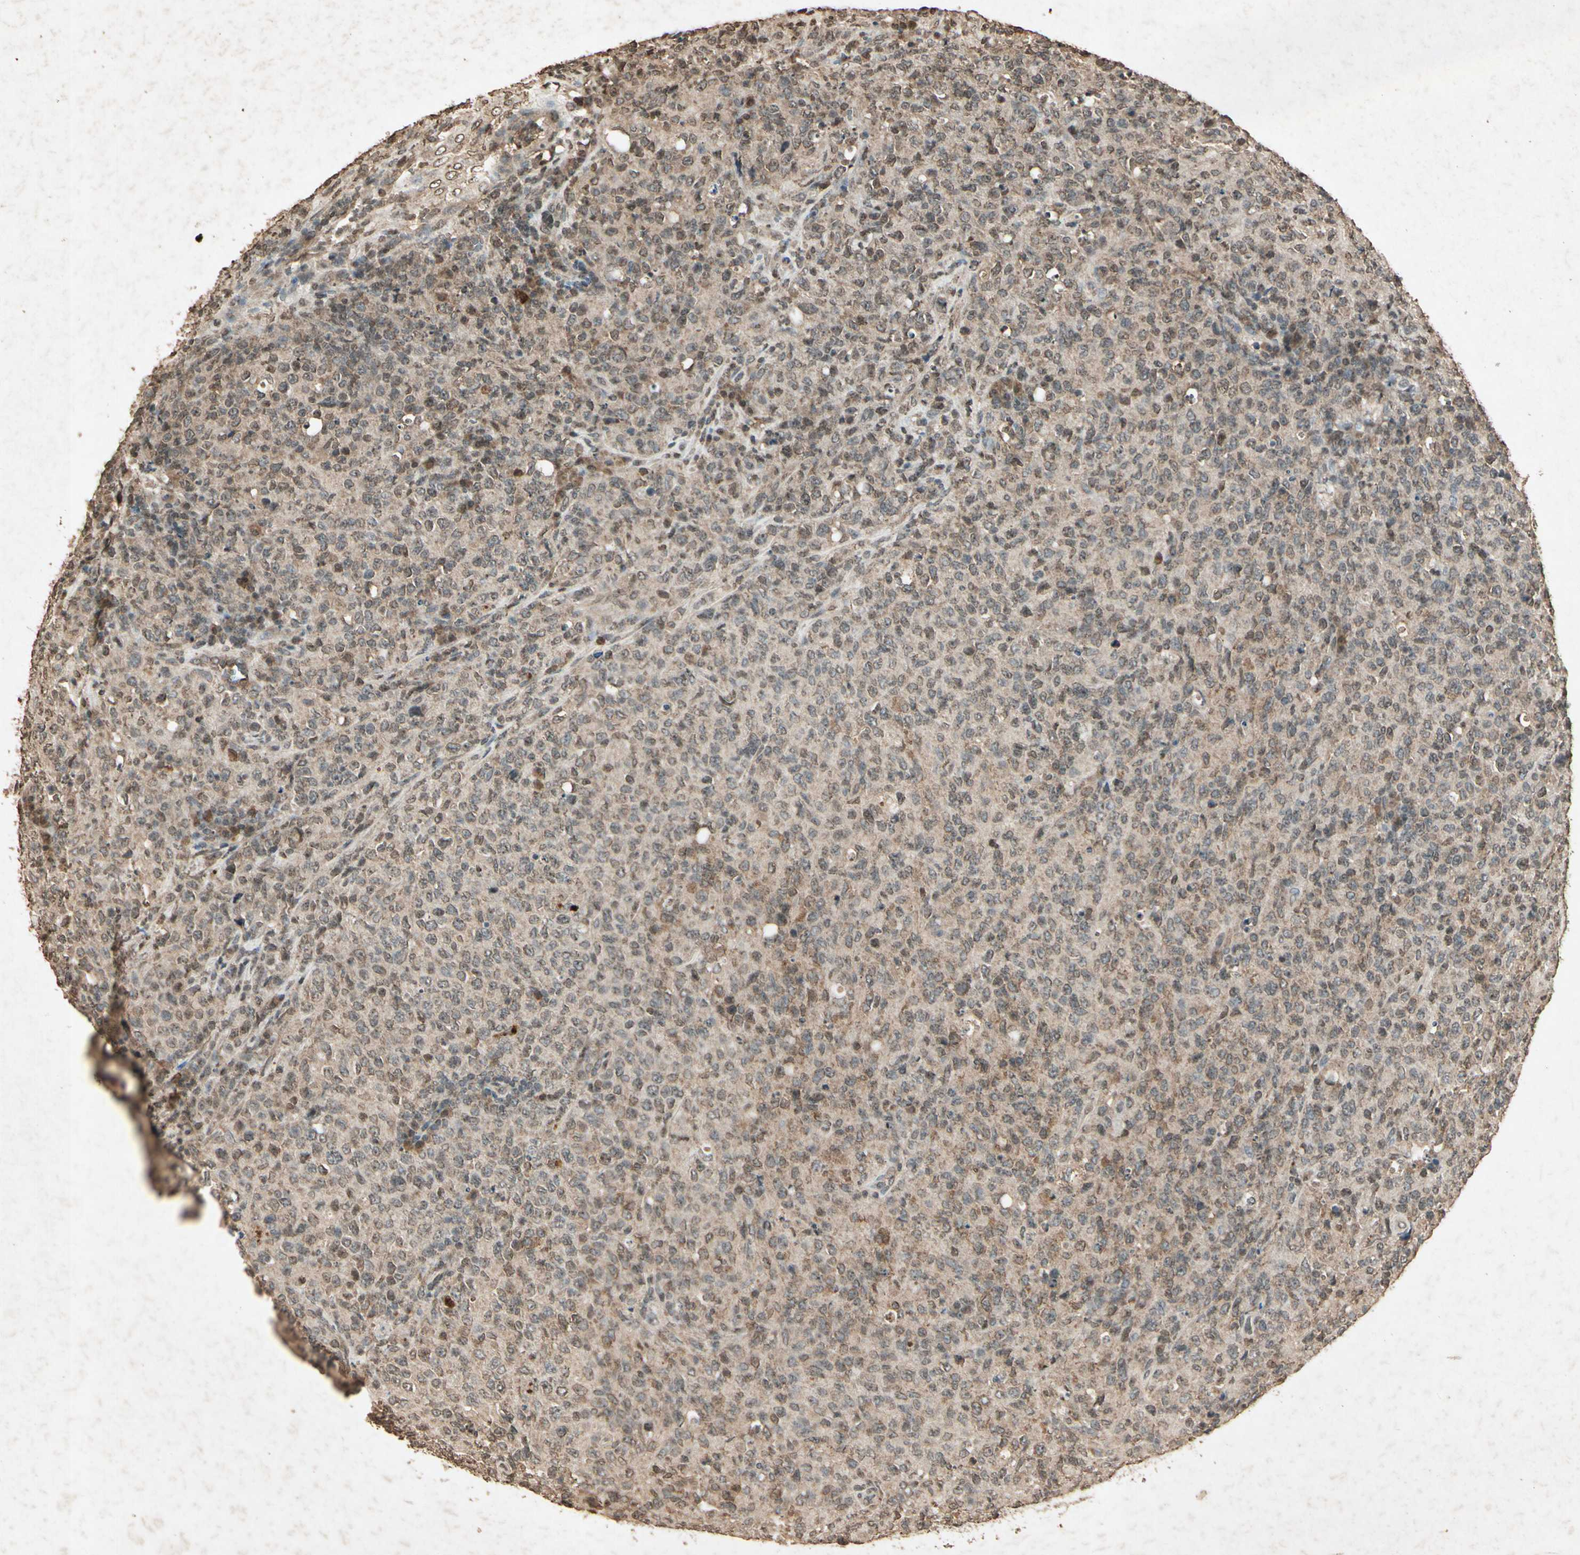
{"staining": {"intensity": "moderate", "quantity": "25%-75%", "location": "cytoplasmic/membranous"}, "tissue": "lymphoma", "cell_type": "Tumor cells", "image_type": "cancer", "snomed": [{"axis": "morphology", "description": "Malignant lymphoma, non-Hodgkin's type, High grade"}, {"axis": "topography", "description": "Tonsil"}], "caption": "Immunohistochemistry (IHC) micrograph of neoplastic tissue: lymphoma stained using immunohistochemistry shows medium levels of moderate protein expression localized specifically in the cytoplasmic/membranous of tumor cells, appearing as a cytoplasmic/membranous brown color.", "gene": "GC", "patient": {"sex": "female", "age": 36}}